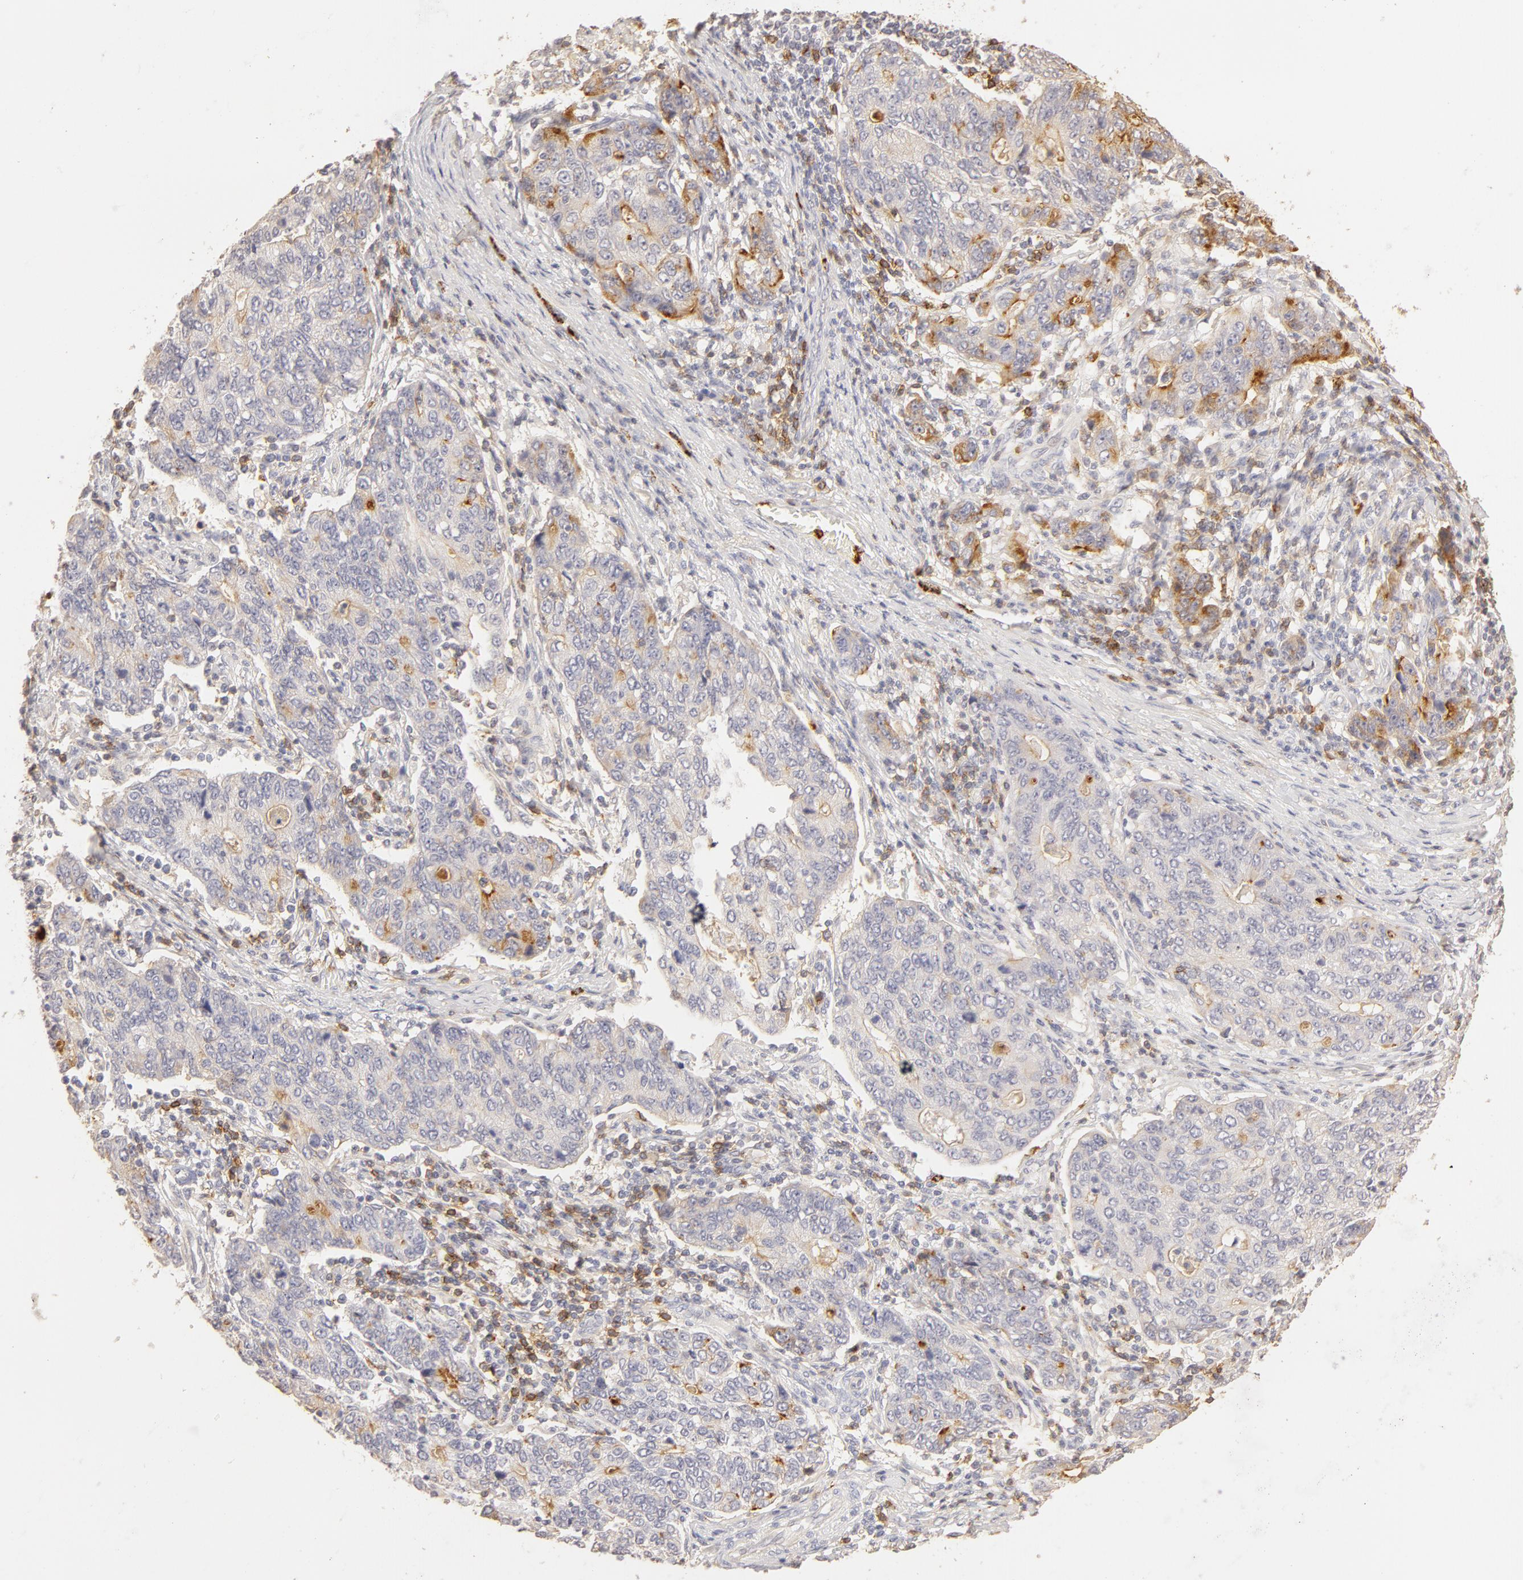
{"staining": {"intensity": "negative", "quantity": "none", "location": "none"}, "tissue": "stomach cancer", "cell_type": "Tumor cells", "image_type": "cancer", "snomed": [{"axis": "morphology", "description": "Adenocarcinoma, NOS"}, {"axis": "topography", "description": "Esophagus"}, {"axis": "topography", "description": "Stomach"}], "caption": "Stomach cancer was stained to show a protein in brown. There is no significant positivity in tumor cells.", "gene": "C1R", "patient": {"sex": "male", "age": 74}}